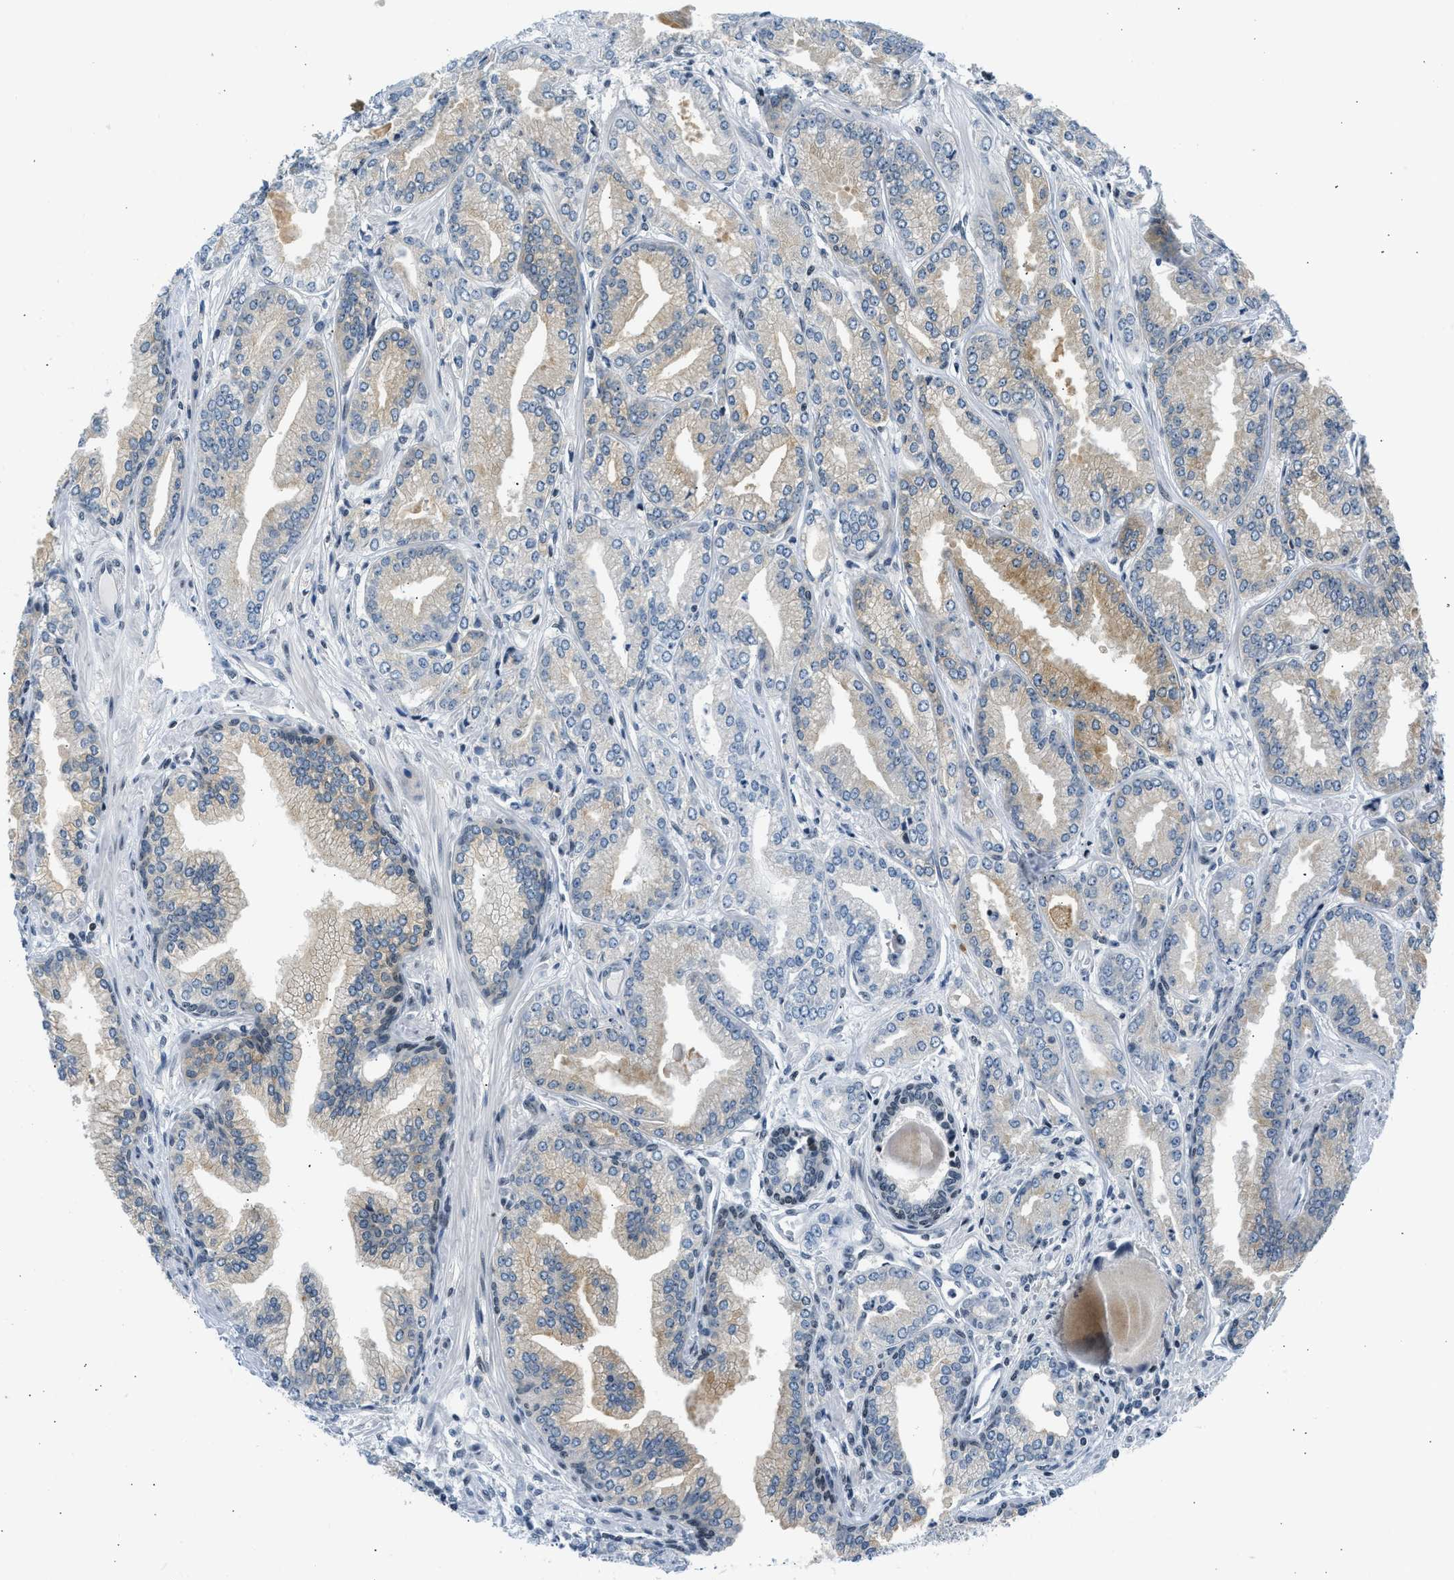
{"staining": {"intensity": "moderate", "quantity": "25%-75%", "location": "cytoplasmic/membranous"}, "tissue": "prostate cancer", "cell_type": "Tumor cells", "image_type": "cancer", "snomed": [{"axis": "morphology", "description": "Adenocarcinoma, Low grade"}, {"axis": "topography", "description": "Prostate"}], "caption": "Immunohistochemical staining of prostate cancer (adenocarcinoma (low-grade)) shows medium levels of moderate cytoplasmic/membranous expression in approximately 25%-75% of tumor cells. The staining is performed using DAB (3,3'-diaminobenzidine) brown chromogen to label protein expression. The nuclei are counter-stained blue using hematoxylin.", "gene": "OLIG3", "patient": {"sex": "male", "age": 52}}